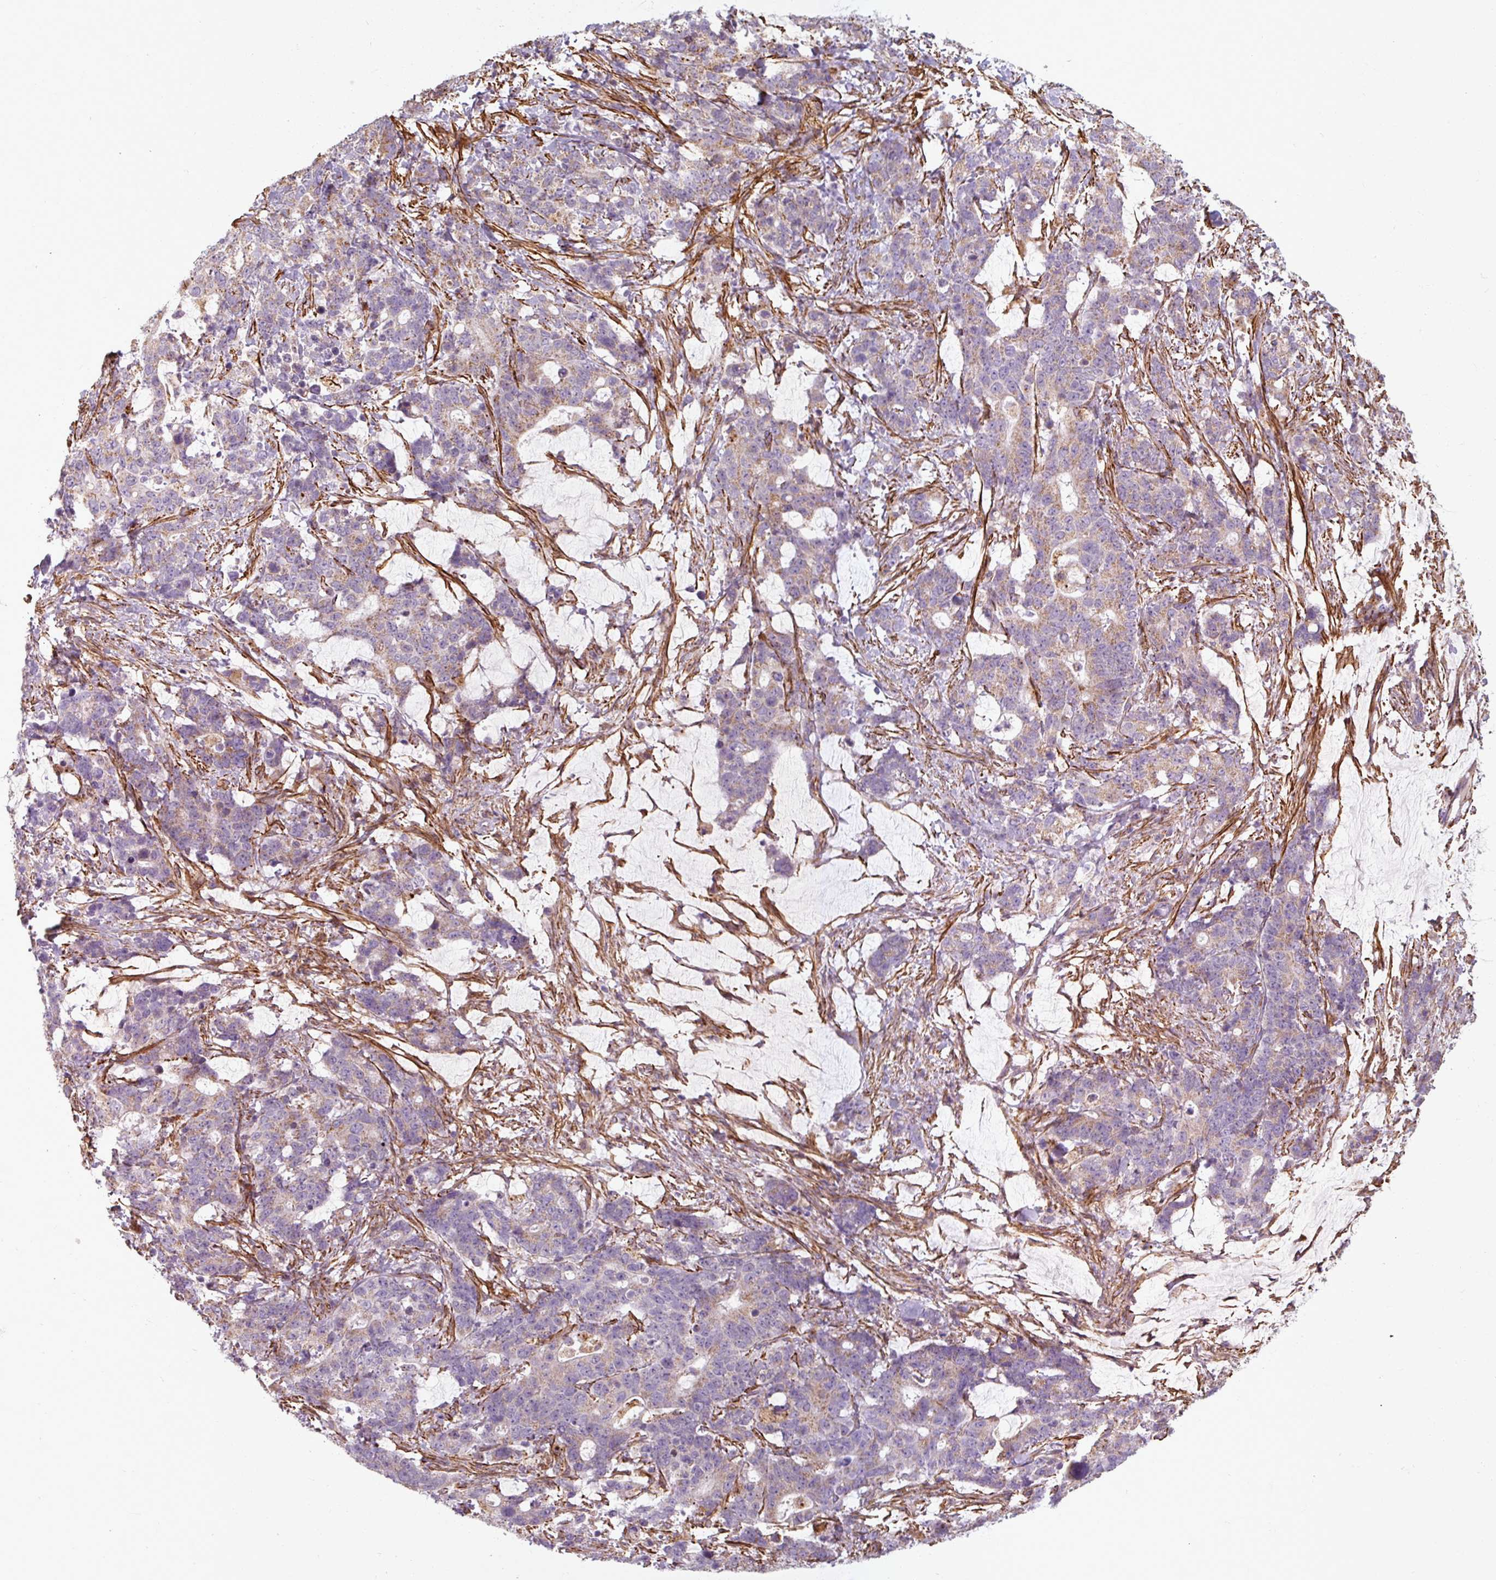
{"staining": {"intensity": "negative", "quantity": "none", "location": "none"}, "tissue": "stomach cancer", "cell_type": "Tumor cells", "image_type": "cancer", "snomed": [{"axis": "morphology", "description": "Normal tissue, NOS"}, {"axis": "morphology", "description": "Adenocarcinoma, NOS"}, {"axis": "topography", "description": "Stomach"}], "caption": "IHC micrograph of neoplastic tissue: stomach cancer stained with DAB (3,3'-diaminobenzidine) demonstrates no significant protein staining in tumor cells.", "gene": "MRPS5", "patient": {"sex": "female", "age": 64}}